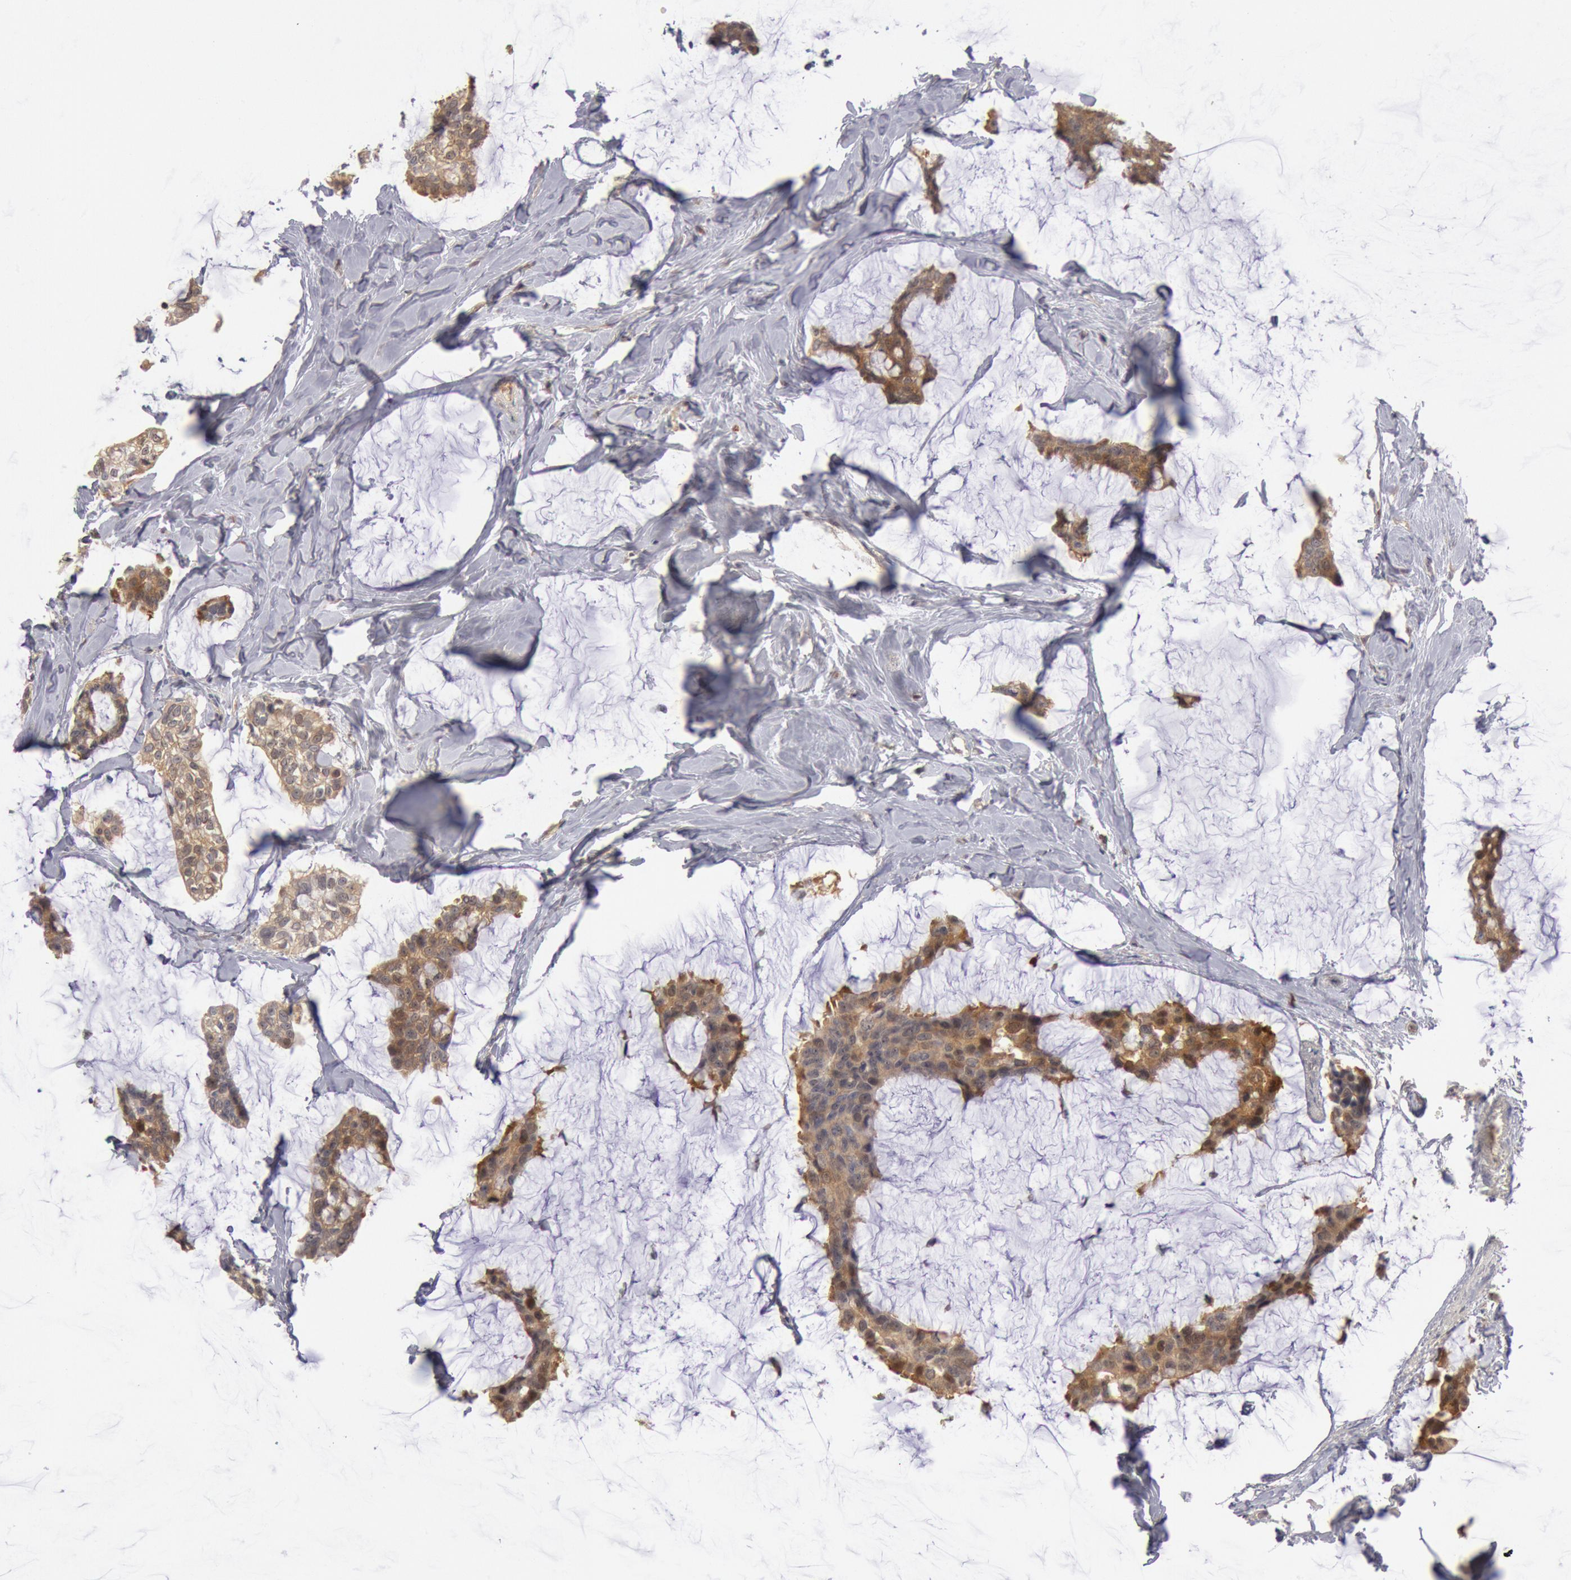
{"staining": {"intensity": "weak", "quantity": ">75%", "location": "cytoplasmic/membranous"}, "tissue": "breast cancer", "cell_type": "Tumor cells", "image_type": "cancer", "snomed": [{"axis": "morphology", "description": "Duct carcinoma"}, {"axis": "topography", "description": "Breast"}], "caption": "Invasive ductal carcinoma (breast) tissue shows weak cytoplasmic/membranous expression in approximately >75% of tumor cells, visualized by immunohistochemistry. The staining was performed using DAB (3,3'-diaminobenzidine) to visualize the protein expression in brown, while the nuclei were stained in blue with hematoxylin (Magnification: 20x).", "gene": "DNAJA1", "patient": {"sex": "female", "age": 93}}